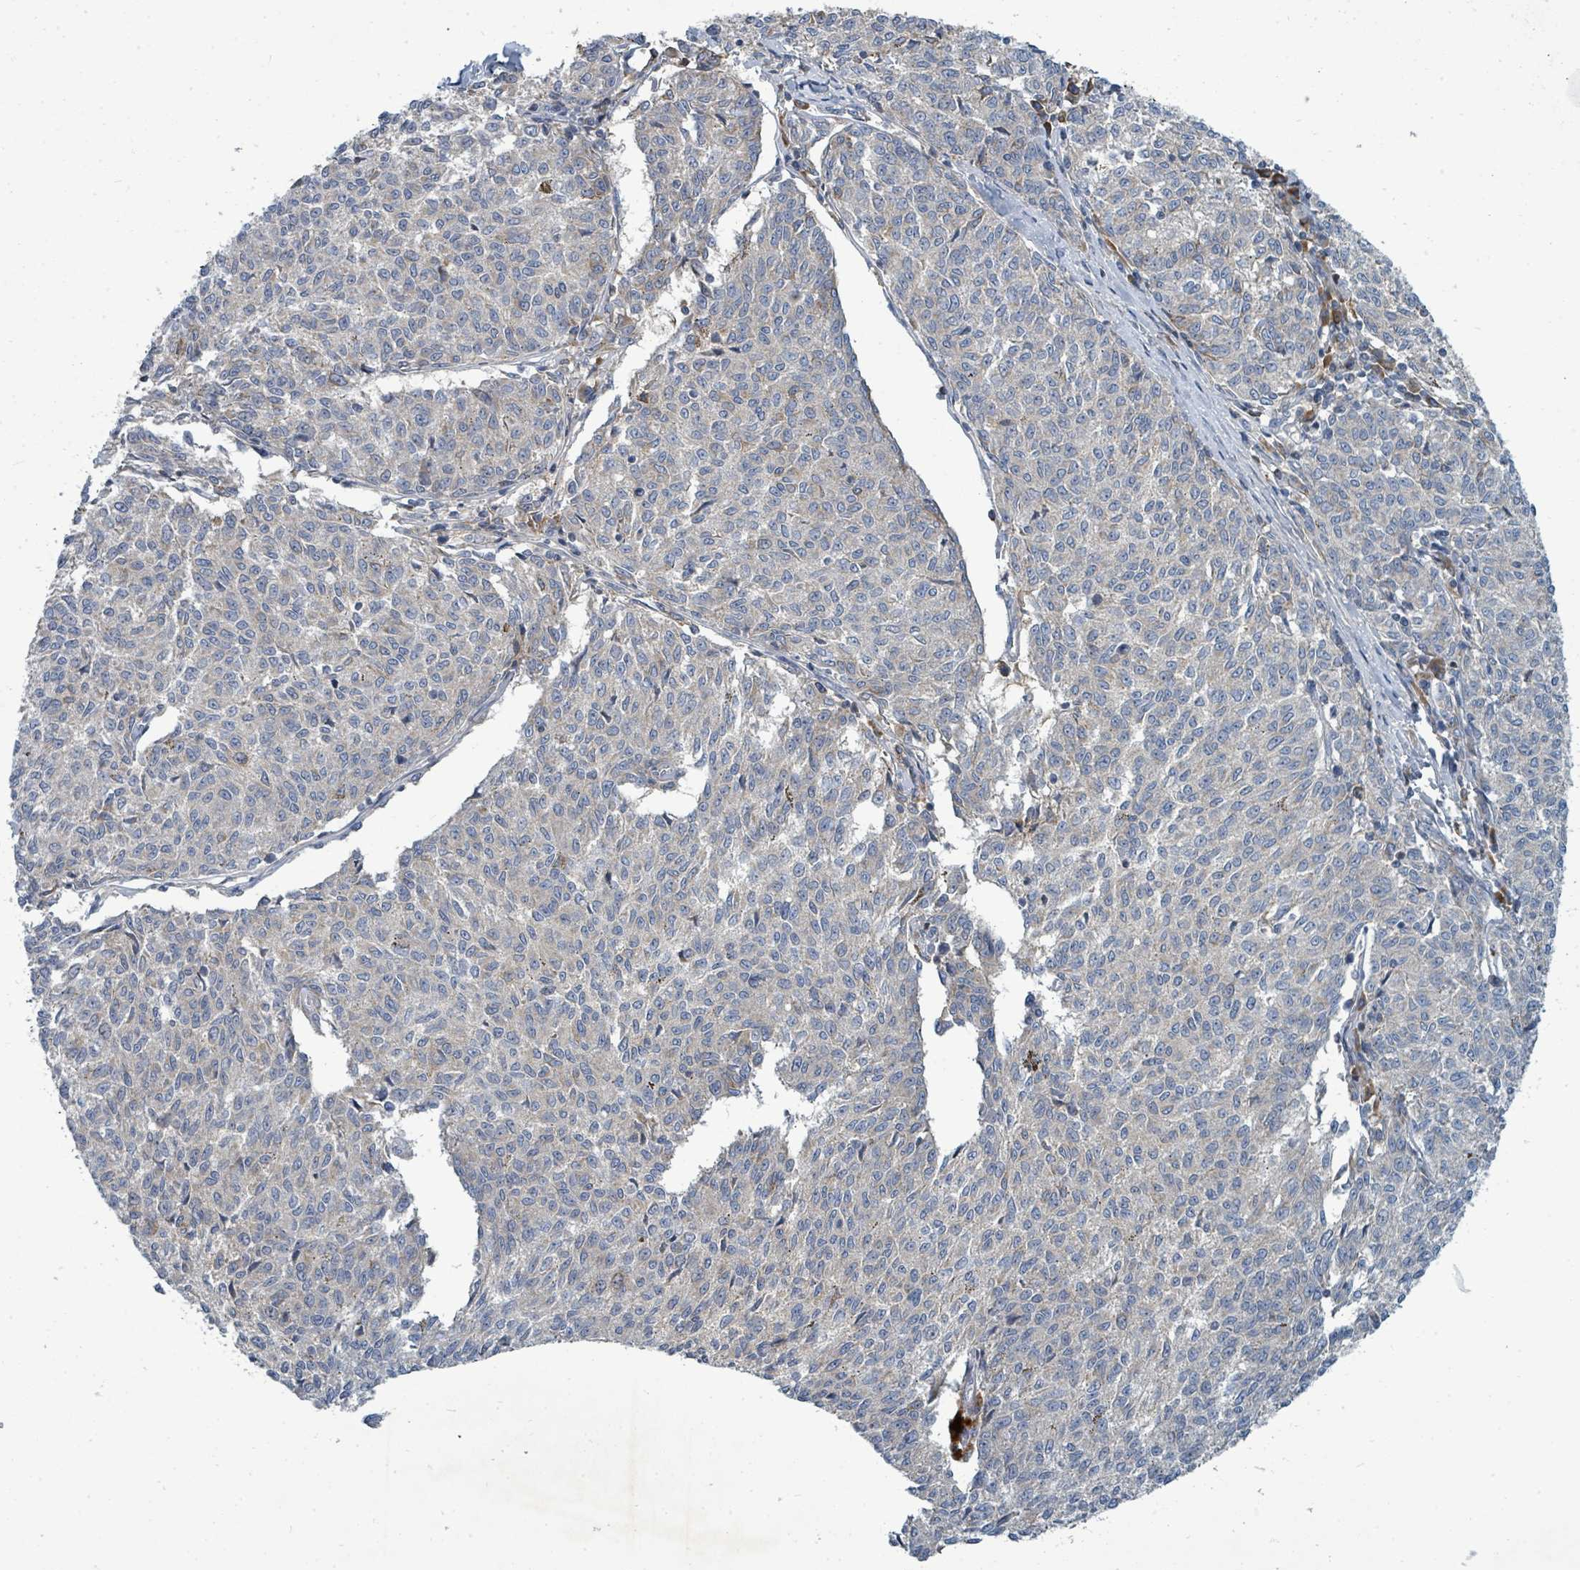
{"staining": {"intensity": "negative", "quantity": "none", "location": "none"}, "tissue": "melanoma", "cell_type": "Tumor cells", "image_type": "cancer", "snomed": [{"axis": "morphology", "description": "Malignant melanoma, NOS"}, {"axis": "topography", "description": "Skin"}], "caption": "There is no significant staining in tumor cells of malignant melanoma.", "gene": "SLC25A23", "patient": {"sex": "female", "age": 72}}